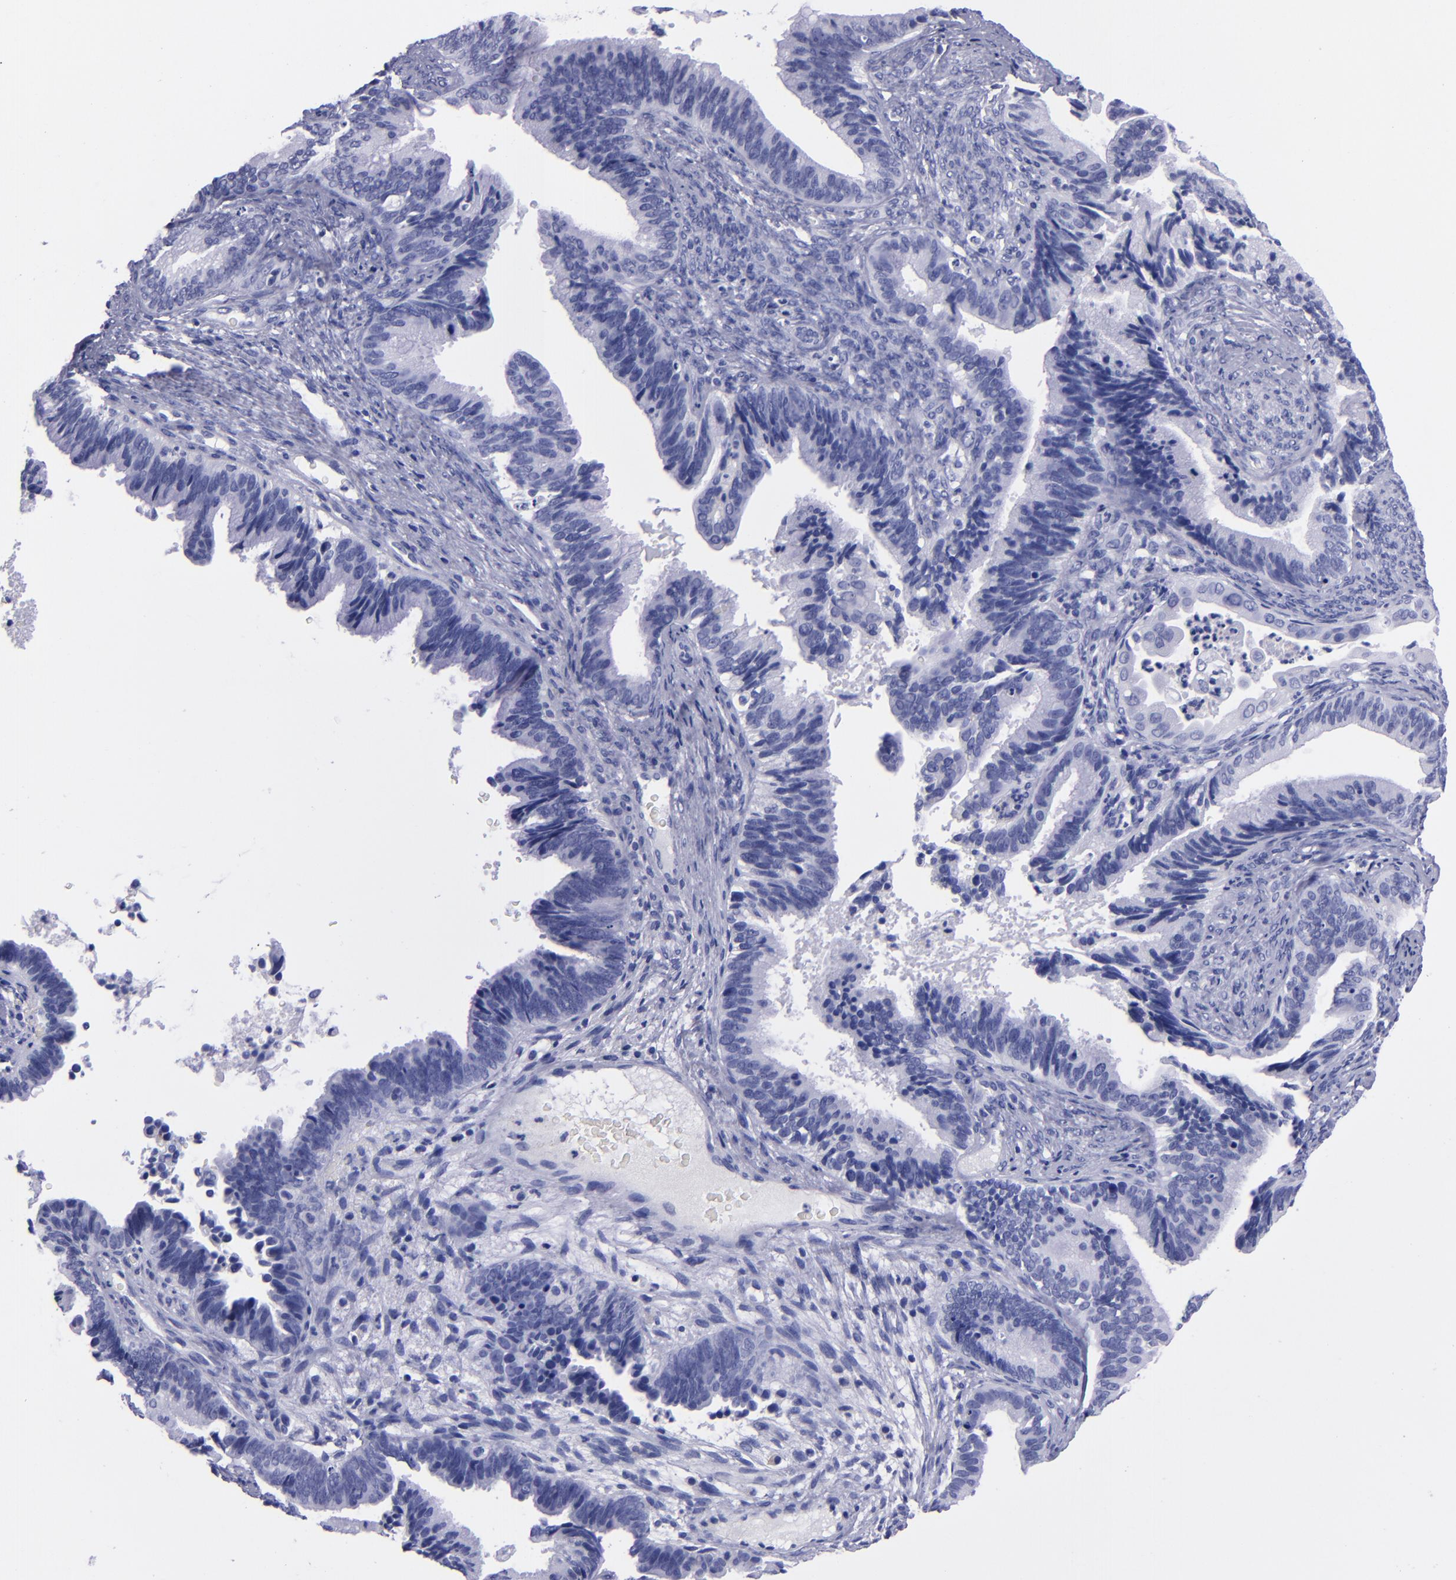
{"staining": {"intensity": "negative", "quantity": "none", "location": "none"}, "tissue": "cervical cancer", "cell_type": "Tumor cells", "image_type": "cancer", "snomed": [{"axis": "morphology", "description": "Adenocarcinoma, NOS"}, {"axis": "topography", "description": "Cervix"}], "caption": "Photomicrograph shows no protein positivity in tumor cells of adenocarcinoma (cervical) tissue.", "gene": "CD37", "patient": {"sex": "female", "age": 47}}